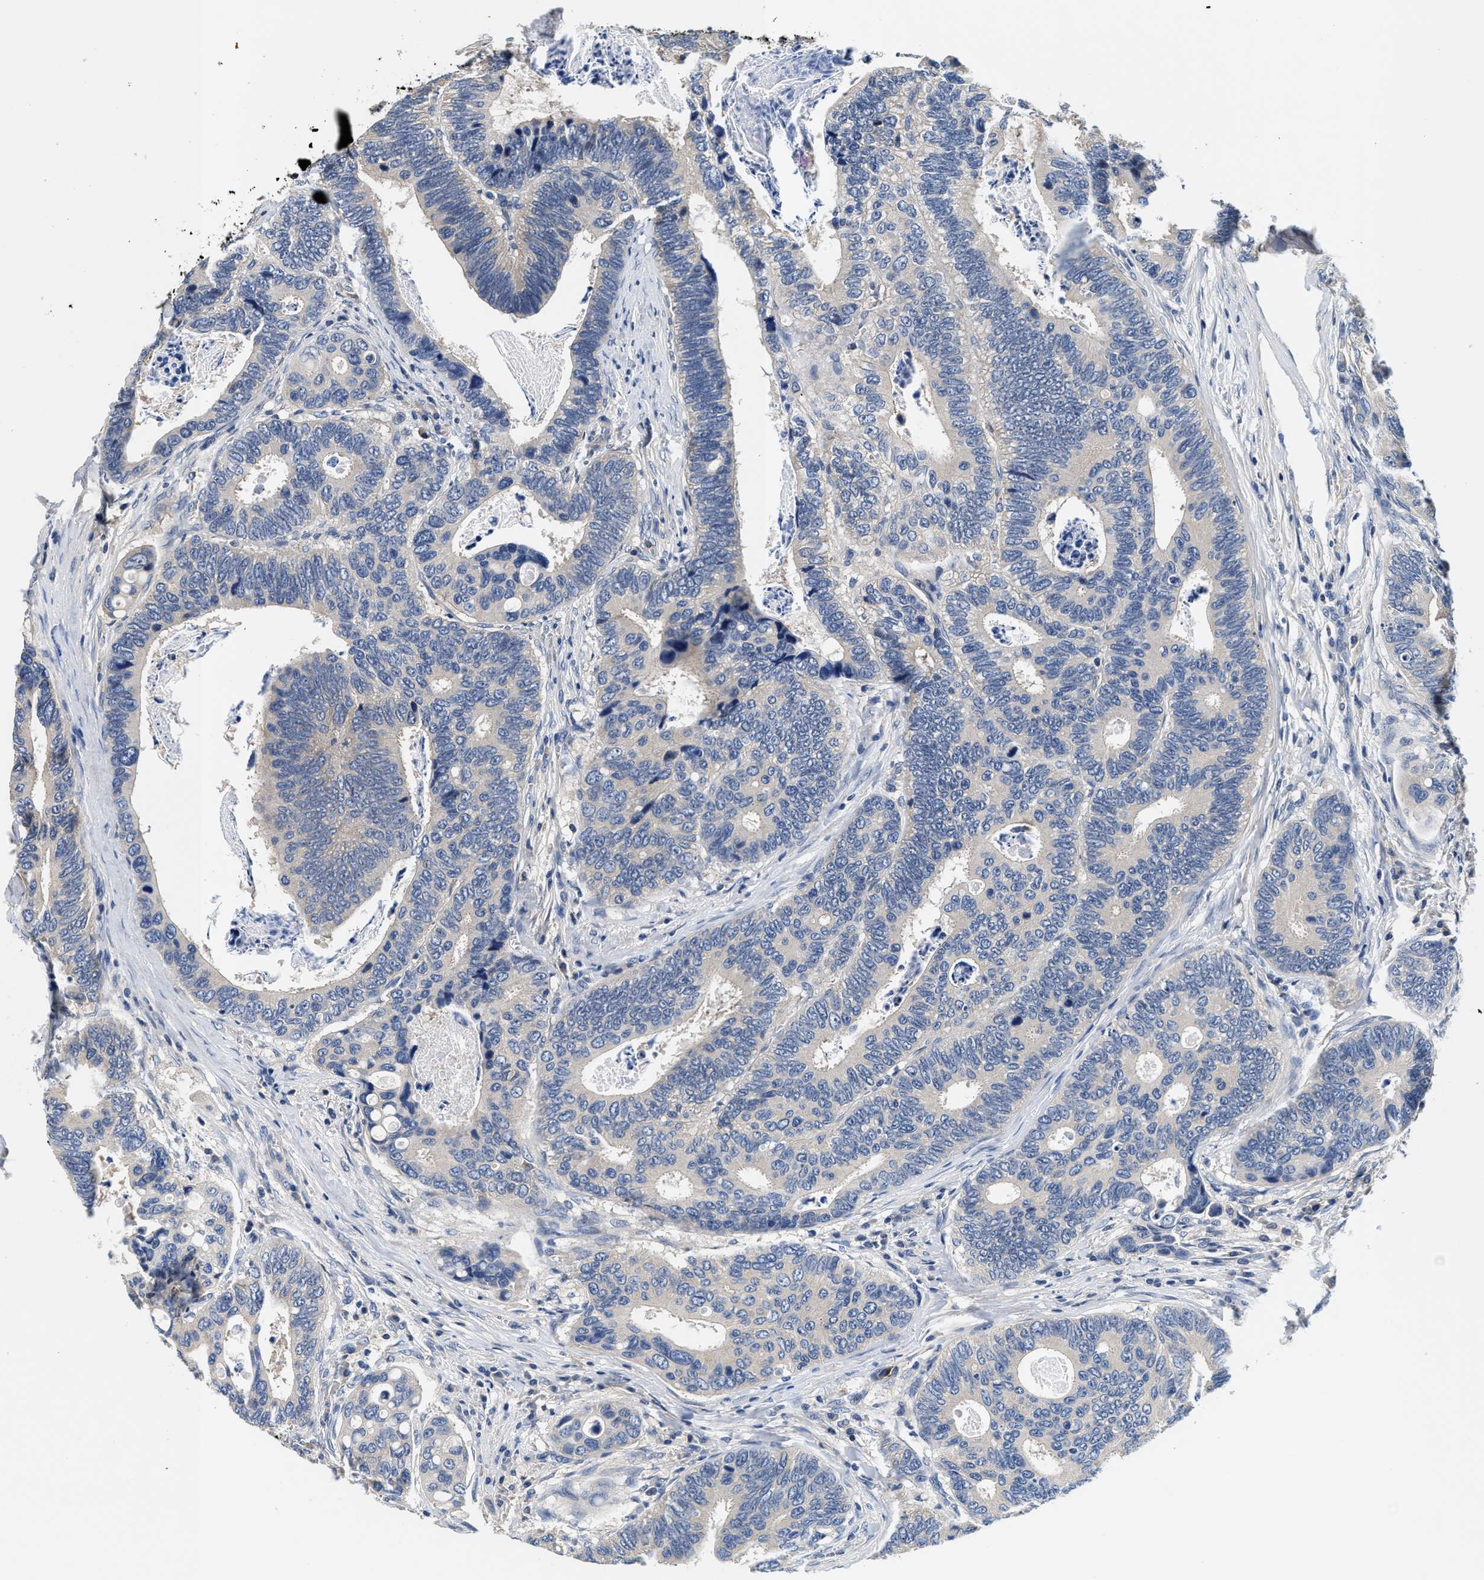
{"staining": {"intensity": "weak", "quantity": "<25%", "location": "cytoplasmic/membranous"}, "tissue": "colorectal cancer", "cell_type": "Tumor cells", "image_type": "cancer", "snomed": [{"axis": "morphology", "description": "Inflammation, NOS"}, {"axis": "morphology", "description": "Adenocarcinoma, NOS"}, {"axis": "topography", "description": "Colon"}], "caption": "Colorectal cancer was stained to show a protein in brown. There is no significant positivity in tumor cells.", "gene": "ANKIB1", "patient": {"sex": "male", "age": 72}}